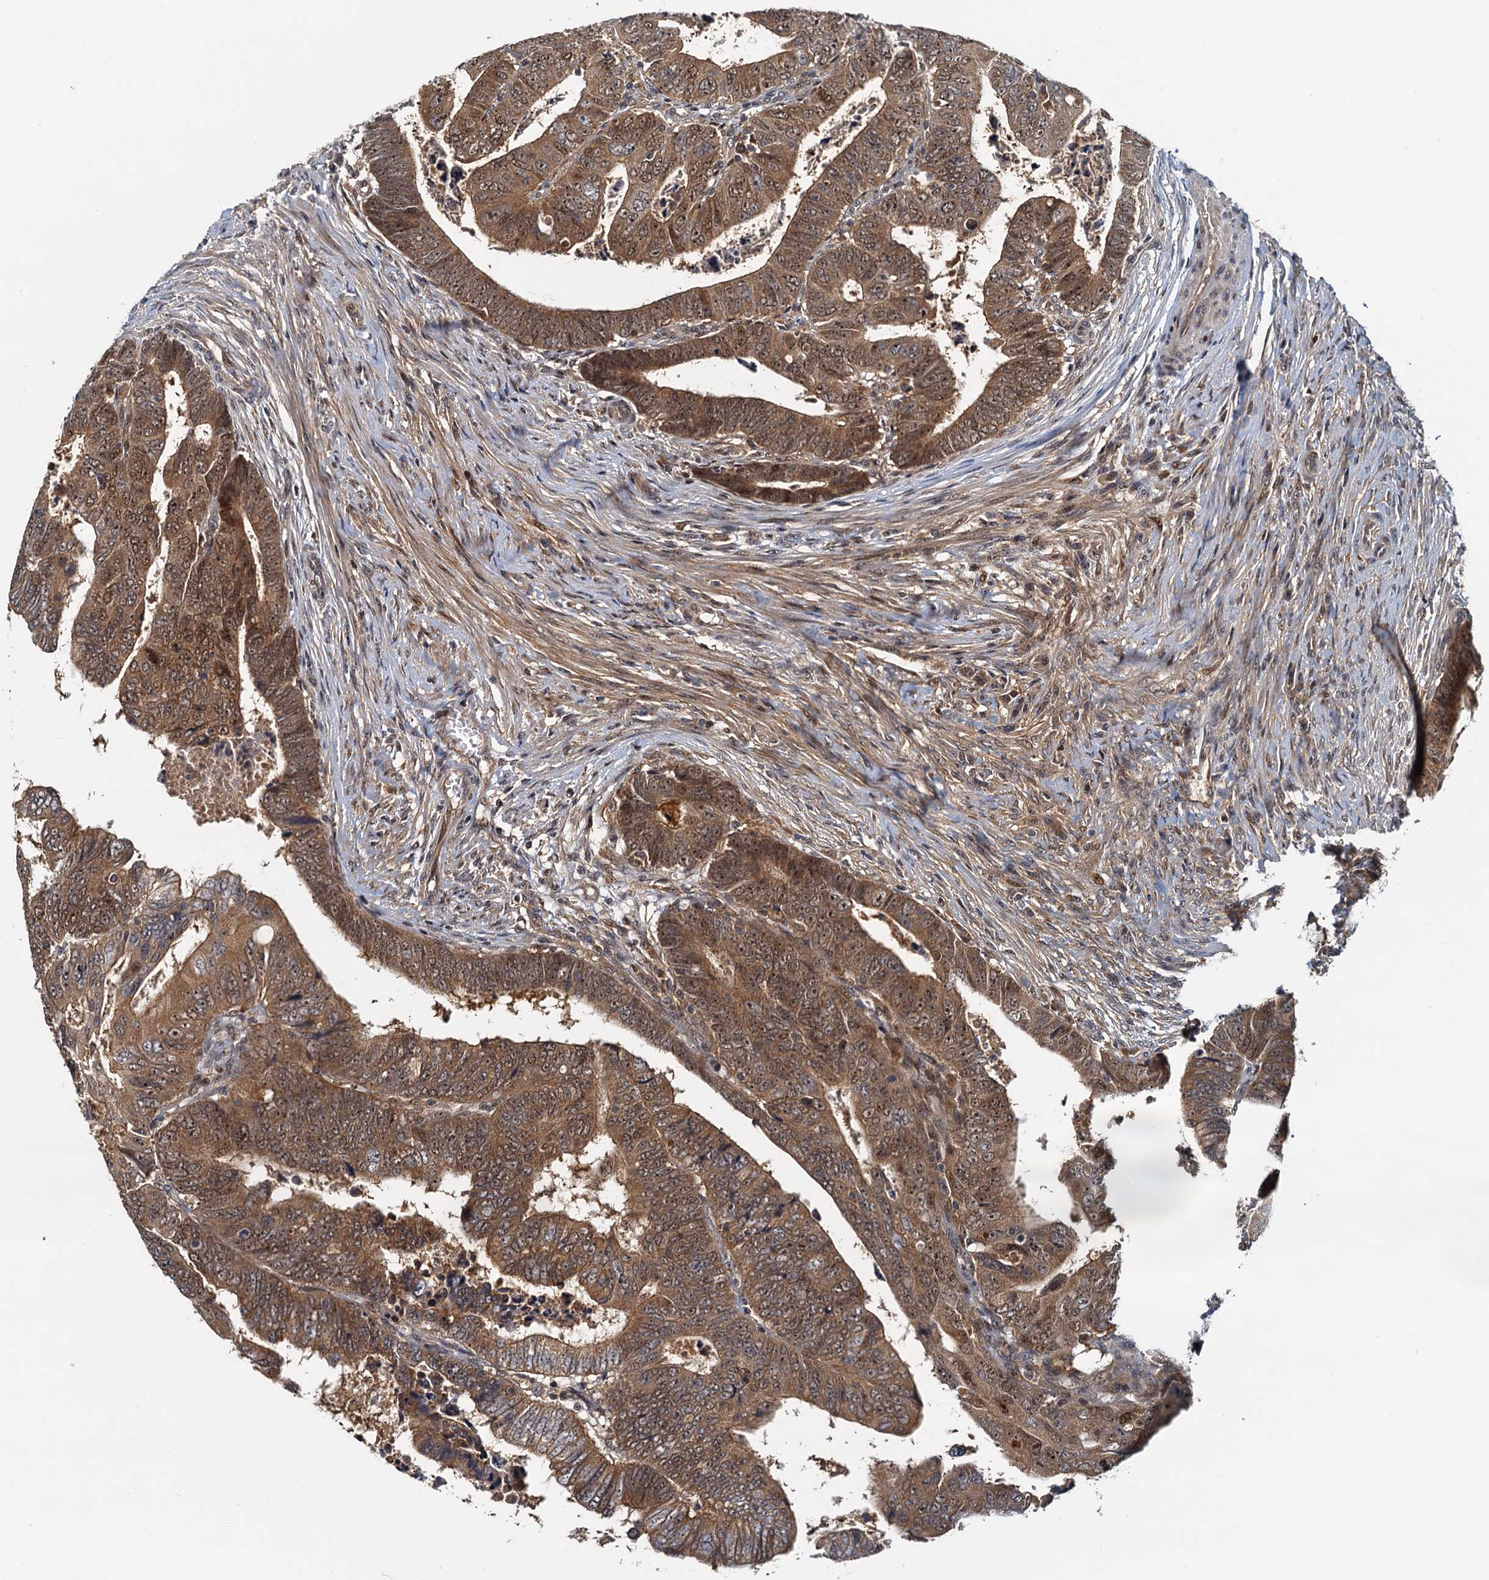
{"staining": {"intensity": "moderate", "quantity": ">75%", "location": "cytoplasmic/membranous,nuclear"}, "tissue": "colorectal cancer", "cell_type": "Tumor cells", "image_type": "cancer", "snomed": [{"axis": "morphology", "description": "Normal tissue, NOS"}, {"axis": "morphology", "description": "Adenocarcinoma, NOS"}, {"axis": "topography", "description": "Rectum"}], "caption": "Immunohistochemistry staining of colorectal cancer, which exhibits medium levels of moderate cytoplasmic/membranous and nuclear expression in approximately >75% of tumor cells indicating moderate cytoplasmic/membranous and nuclear protein expression. The staining was performed using DAB (brown) for protein detection and nuclei were counterstained in hematoxylin (blue).", "gene": "TOLLIP", "patient": {"sex": "female", "age": 65}}